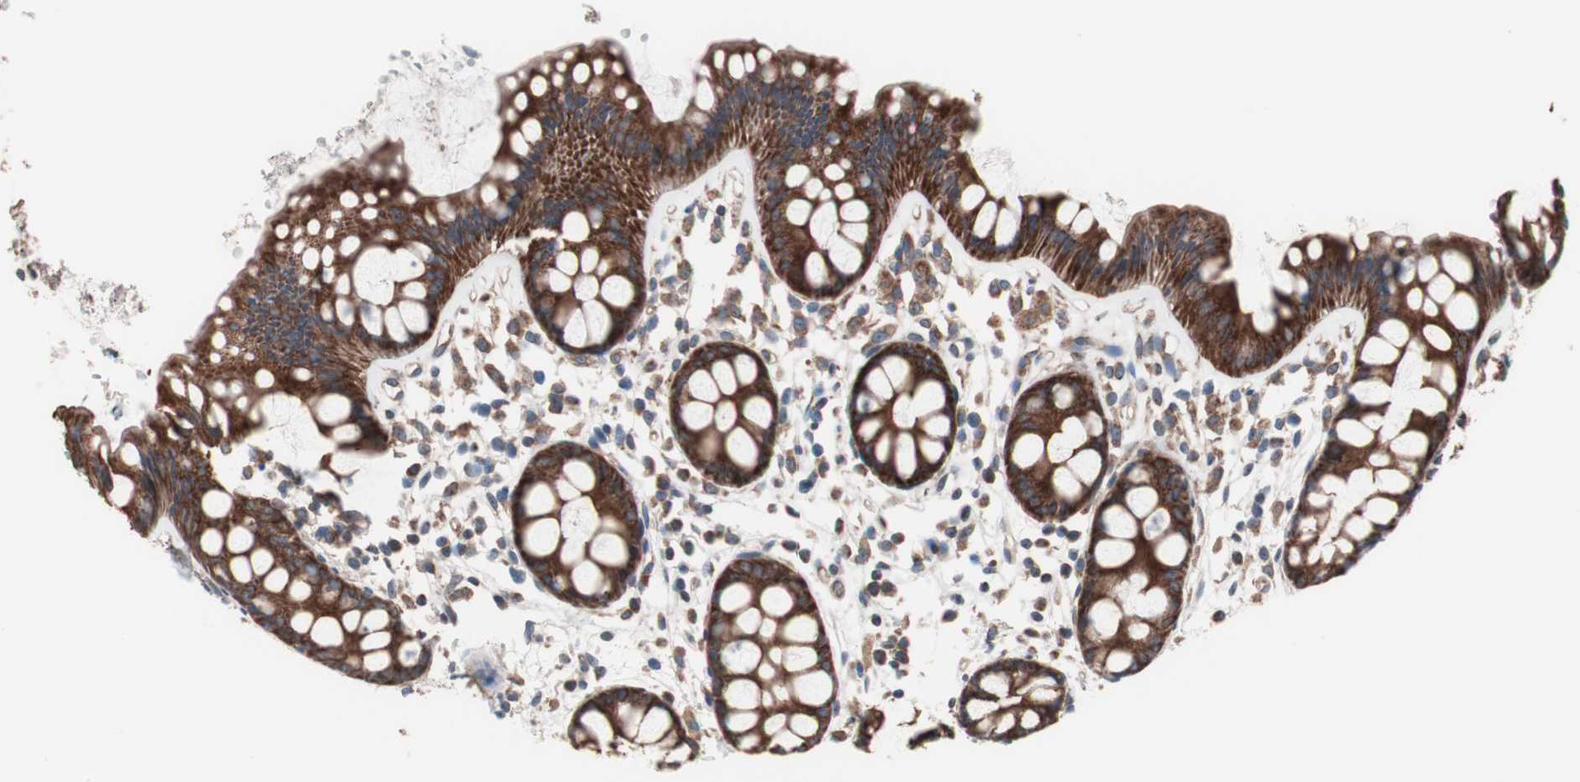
{"staining": {"intensity": "strong", "quantity": ">75%", "location": "cytoplasmic/membranous"}, "tissue": "rectum", "cell_type": "Glandular cells", "image_type": "normal", "snomed": [{"axis": "morphology", "description": "Normal tissue, NOS"}, {"axis": "topography", "description": "Rectum"}], "caption": "IHC histopathology image of benign rectum: human rectum stained using immunohistochemistry shows high levels of strong protein expression localized specifically in the cytoplasmic/membranous of glandular cells, appearing as a cytoplasmic/membranous brown color.", "gene": "CTTNBP2NL", "patient": {"sex": "female", "age": 66}}